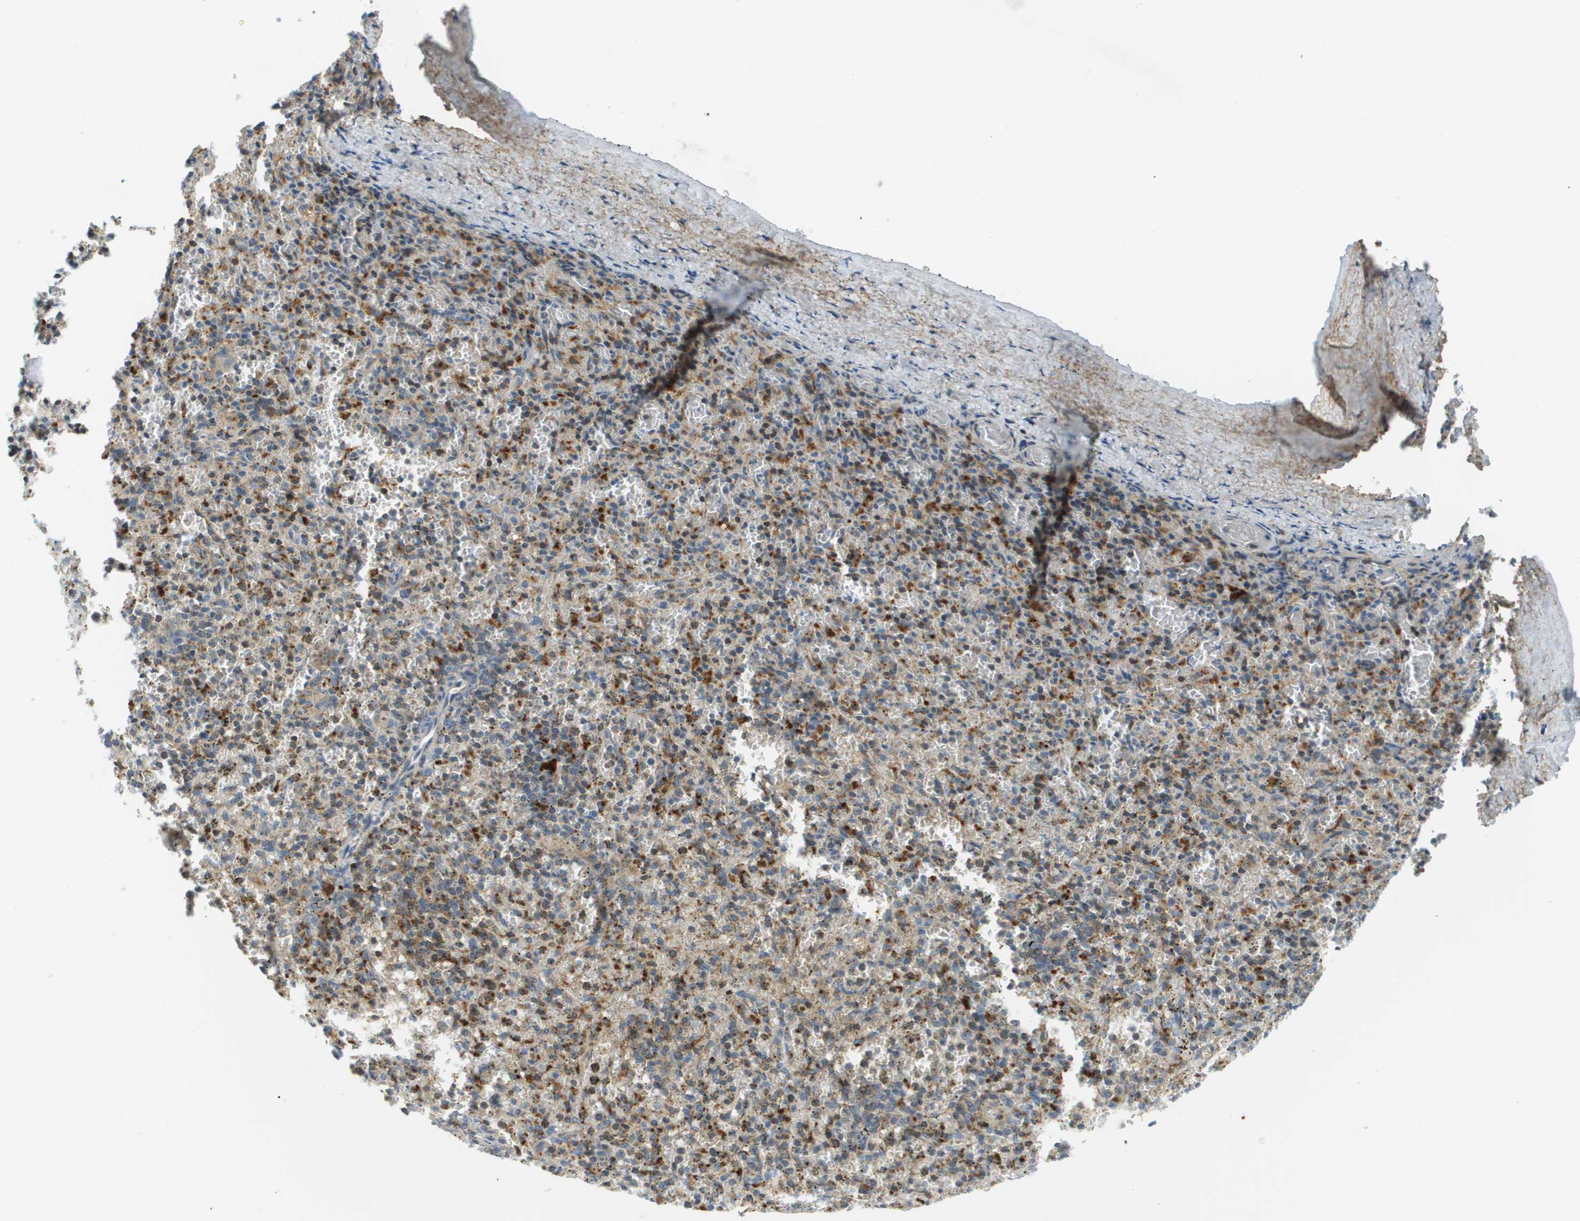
{"staining": {"intensity": "moderate", "quantity": "25%-75%", "location": "cytoplasmic/membranous"}, "tissue": "spleen", "cell_type": "Cells in red pulp", "image_type": "normal", "snomed": [{"axis": "morphology", "description": "Normal tissue, NOS"}, {"axis": "topography", "description": "Spleen"}], "caption": "Cells in red pulp exhibit moderate cytoplasmic/membranous staining in about 25%-75% of cells in normal spleen.", "gene": "PLBD2", "patient": {"sex": "male", "age": 72}}